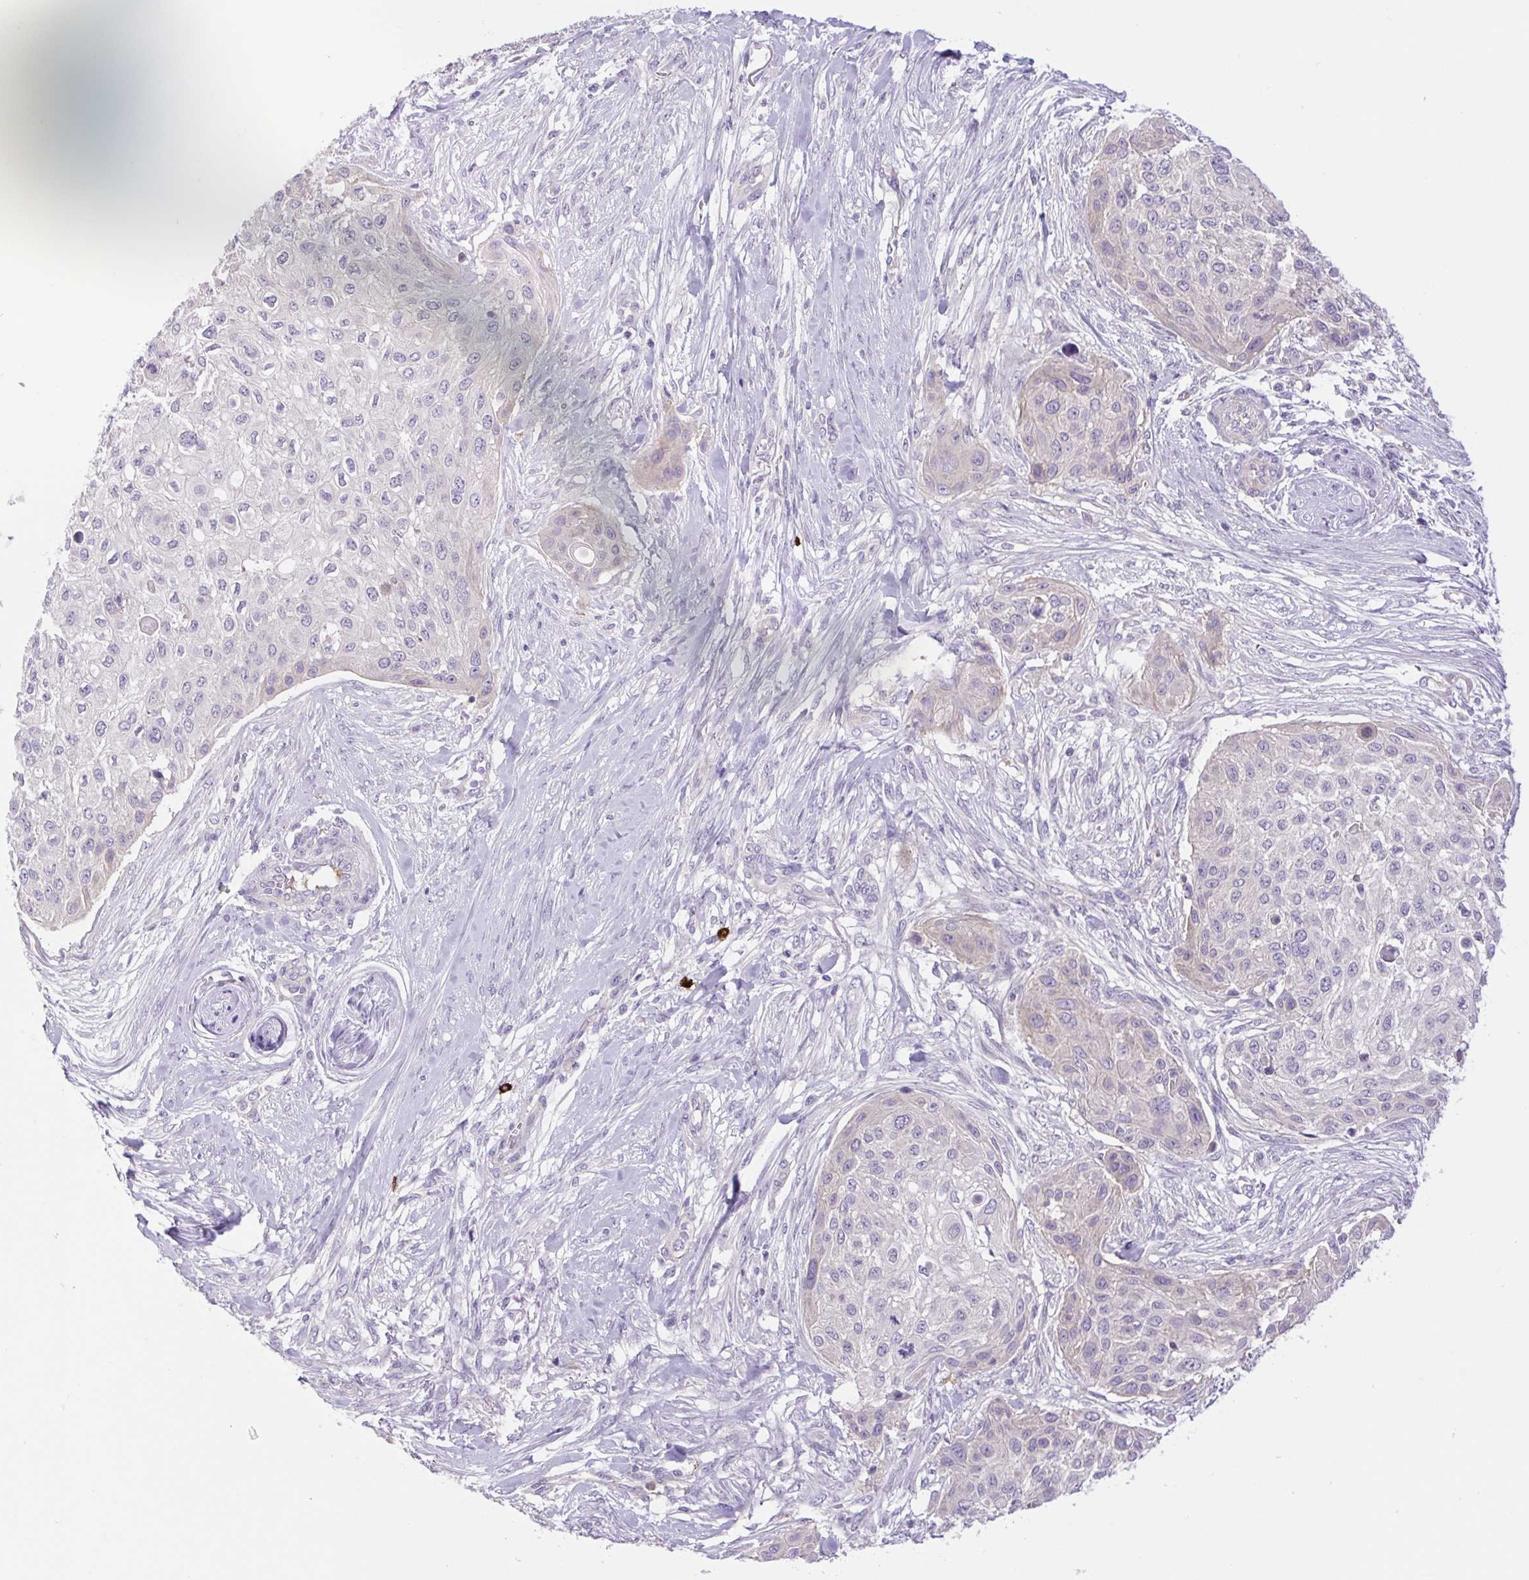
{"staining": {"intensity": "negative", "quantity": "none", "location": "none"}, "tissue": "skin cancer", "cell_type": "Tumor cells", "image_type": "cancer", "snomed": [{"axis": "morphology", "description": "Squamous cell carcinoma, NOS"}, {"axis": "topography", "description": "Skin"}], "caption": "Immunohistochemical staining of human squamous cell carcinoma (skin) displays no significant expression in tumor cells. Brightfield microscopy of immunohistochemistry stained with DAB (3,3'-diaminobenzidine) (brown) and hematoxylin (blue), captured at high magnification.", "gene": "FAM177B", "patient": {"sex": "female", "age": 87}}